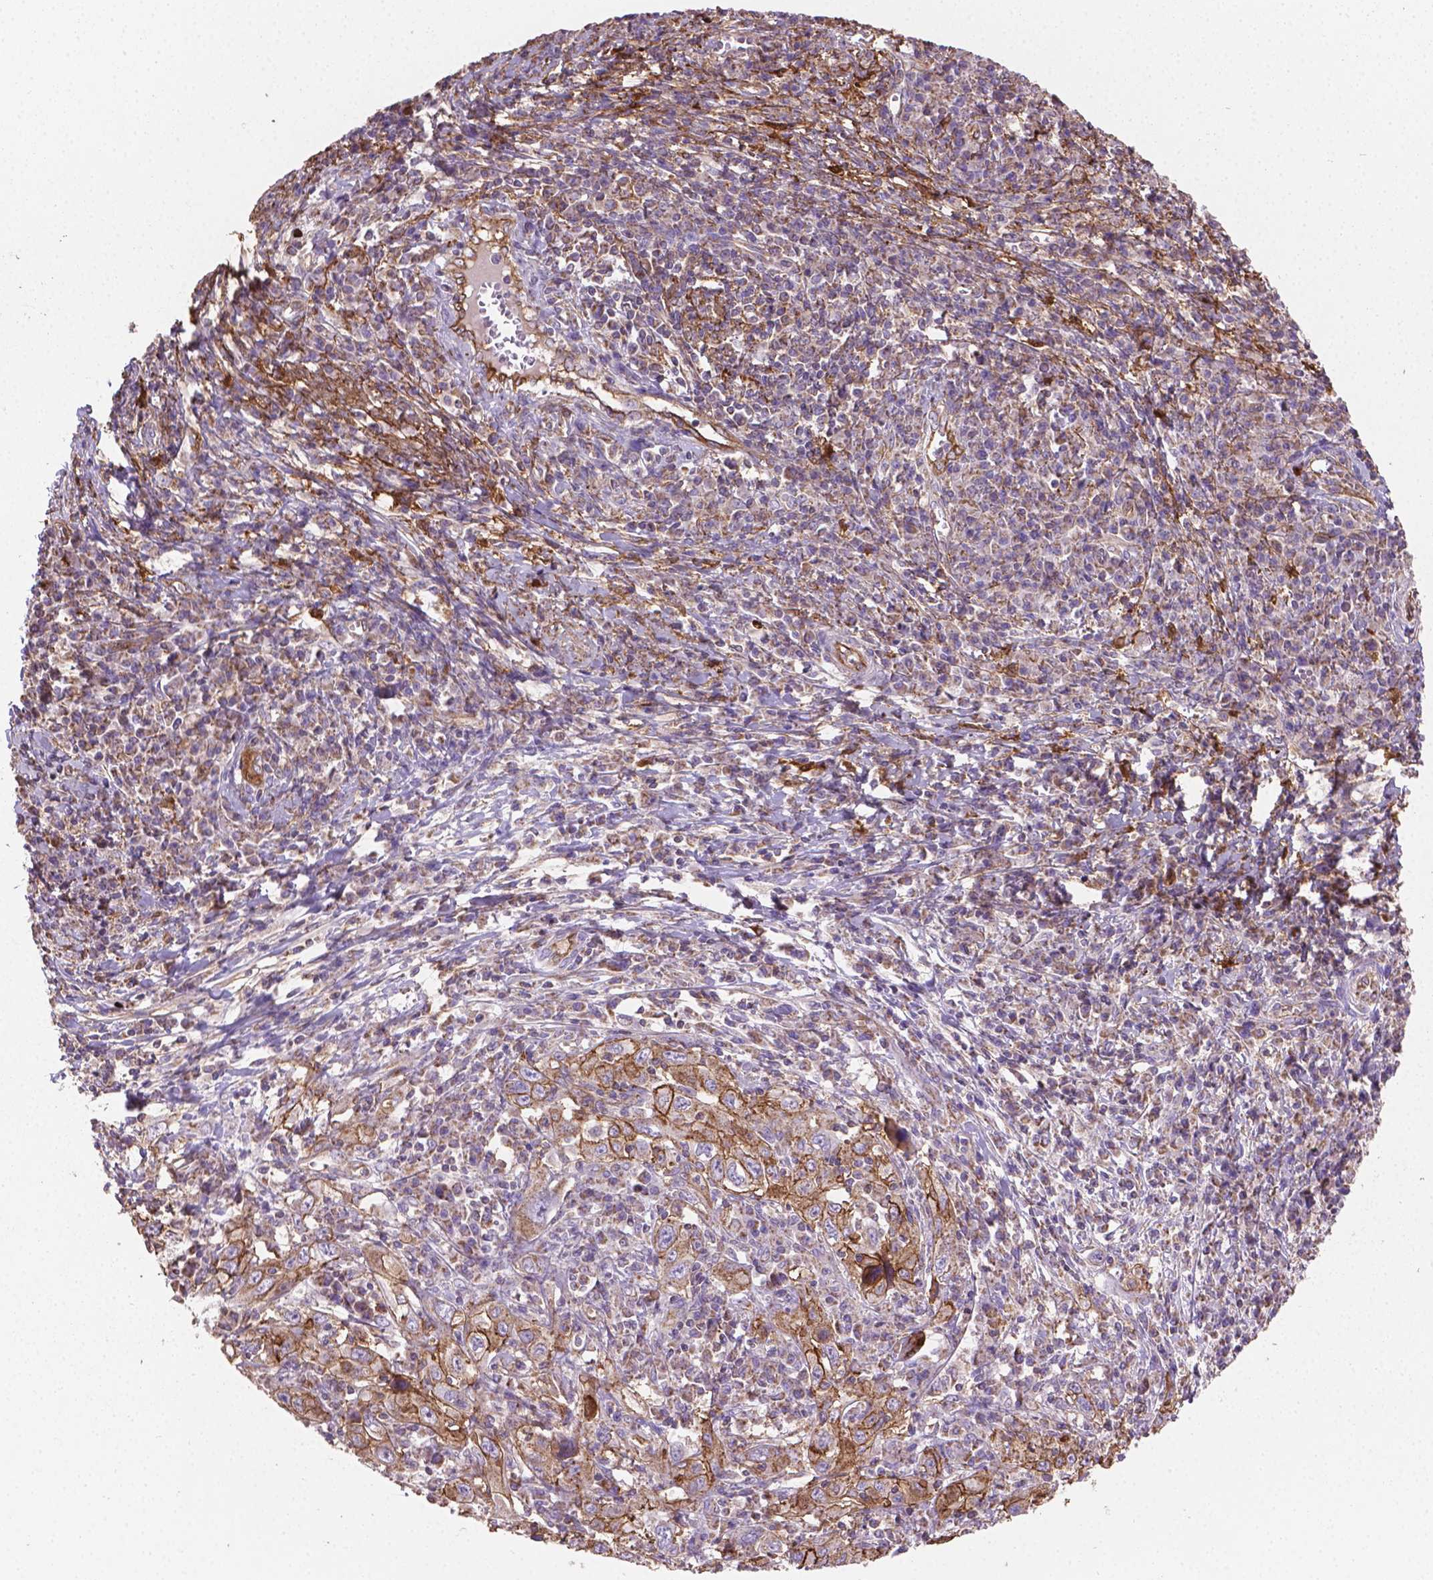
{"staining": {"intensity": "moderate", "quantity": ">75%", "location": "cytoplasmic/membranous"}, "tissue": "cervical cancer", "cell_type": "Tumor cells", "image_type": "cancer", "snomed": [{"axis": "morphology", "description": "Squamous cell carcinoma, NOS"}, {"axis": "topography", "description": "Cervix"}], "caption": "Tumor cells demonstrate medium levels of moderate cytoplasmic/membranous staining in about >75% of cells in cervical squamous cell carcinoma.", "gene": "TCAF1", "patient": {"sex": "female", "age": 46}}